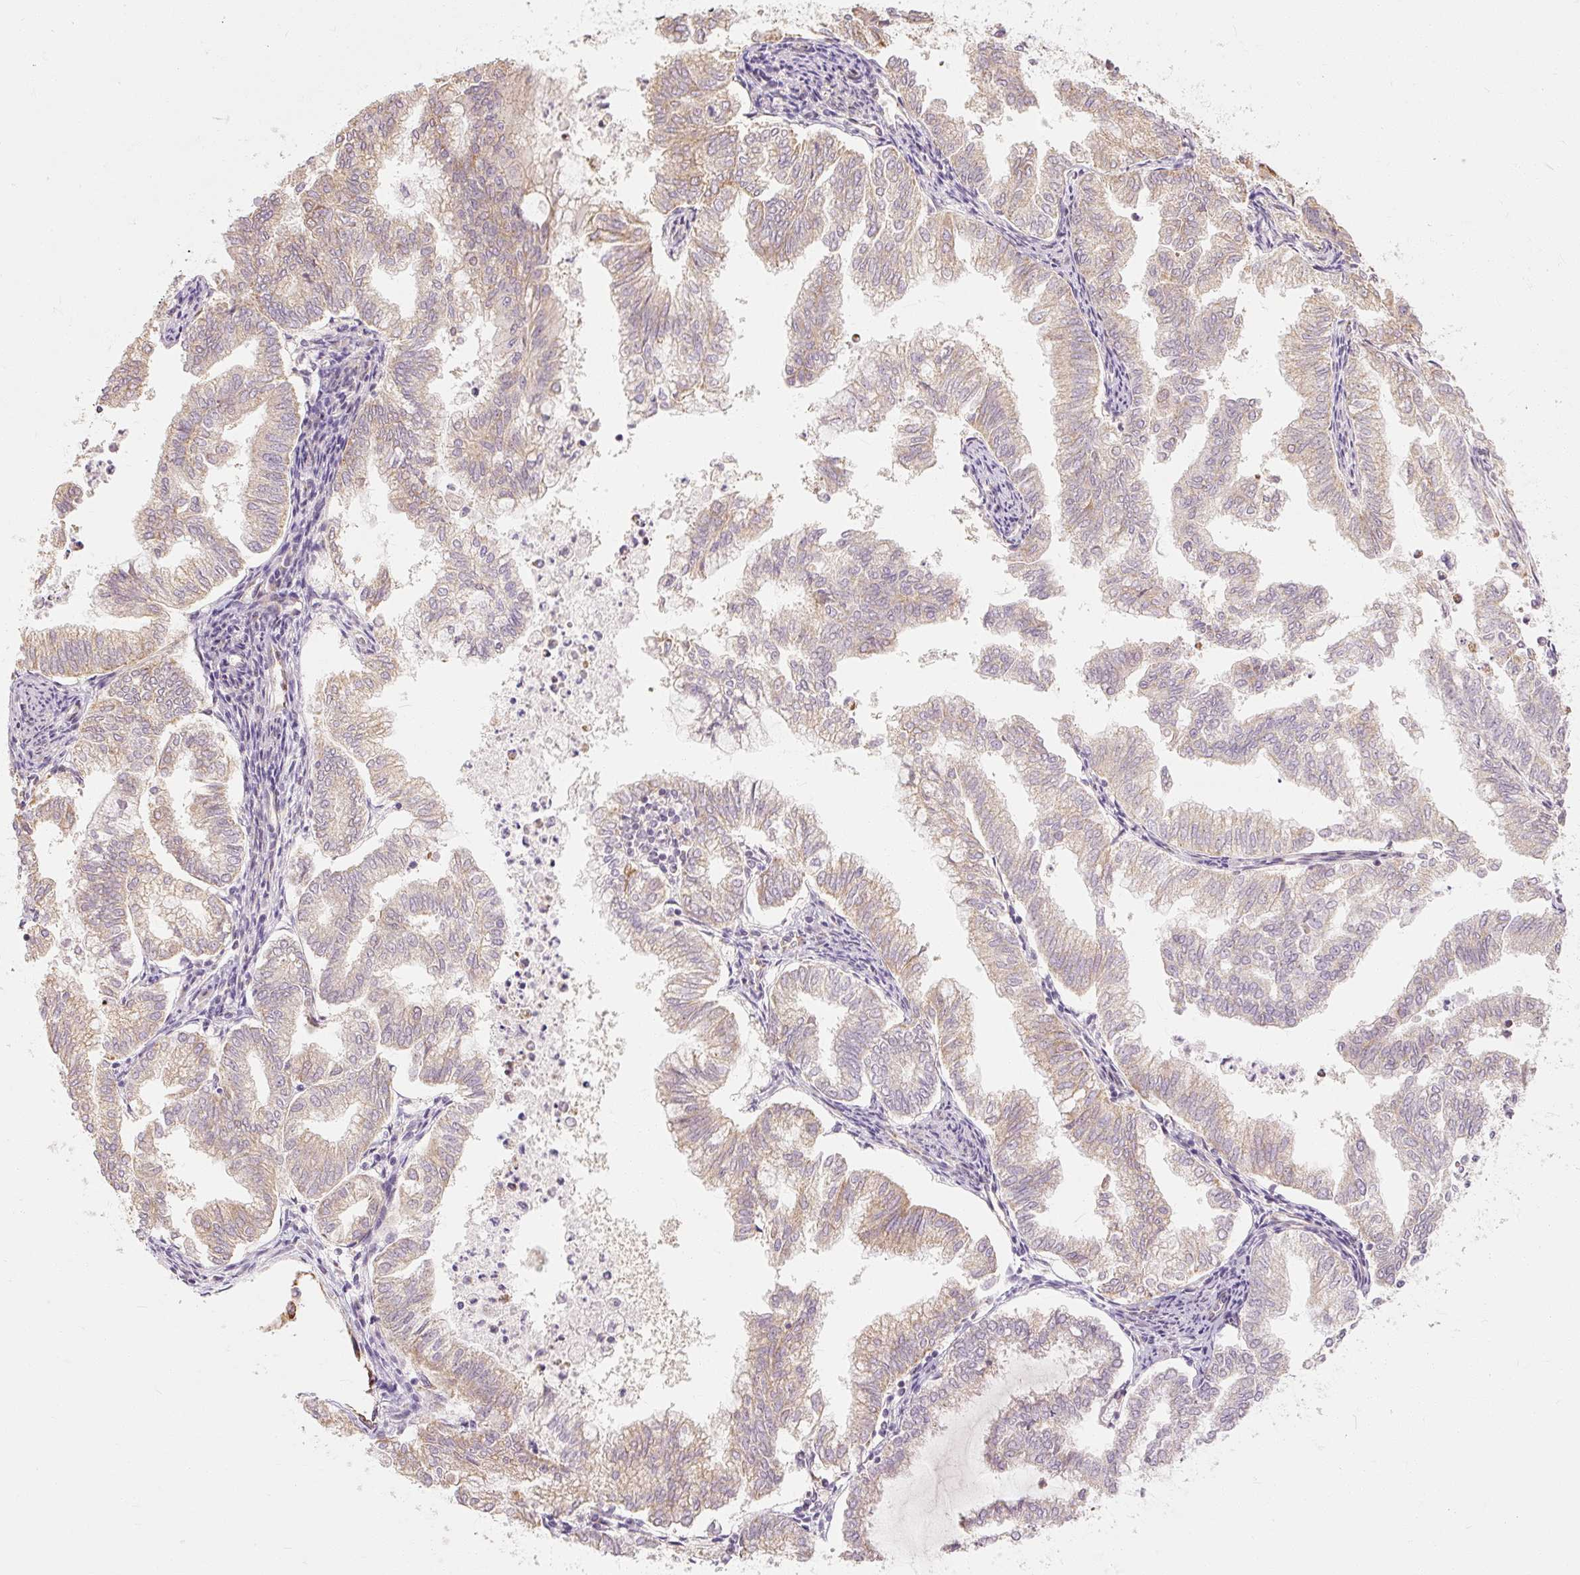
{"staining": {"intensity": "weak", "quantity": "25%-75%", "location": "cytoplasmic/membranous"}, "tissue": "endometrial cancer", "cell_type": "Tumor cells", "image_type": "cancer", "snomed": [{"axis": "morphology", "description": "Necrosis, NOS"}, {"axis": "morphology", "description": "Adenocarcinoma, NOS"}, {"axis": "topography", "description": "Endometrium"}], "caption": "Brown immunohistochemical staining in human endometrial adenocarcinoma shows weak cytoplasmic/membranous expression in about 25%-75% of tumor cells.", "gene": "RB1CC1", "patient": {"sex": "female", "age": 79}}